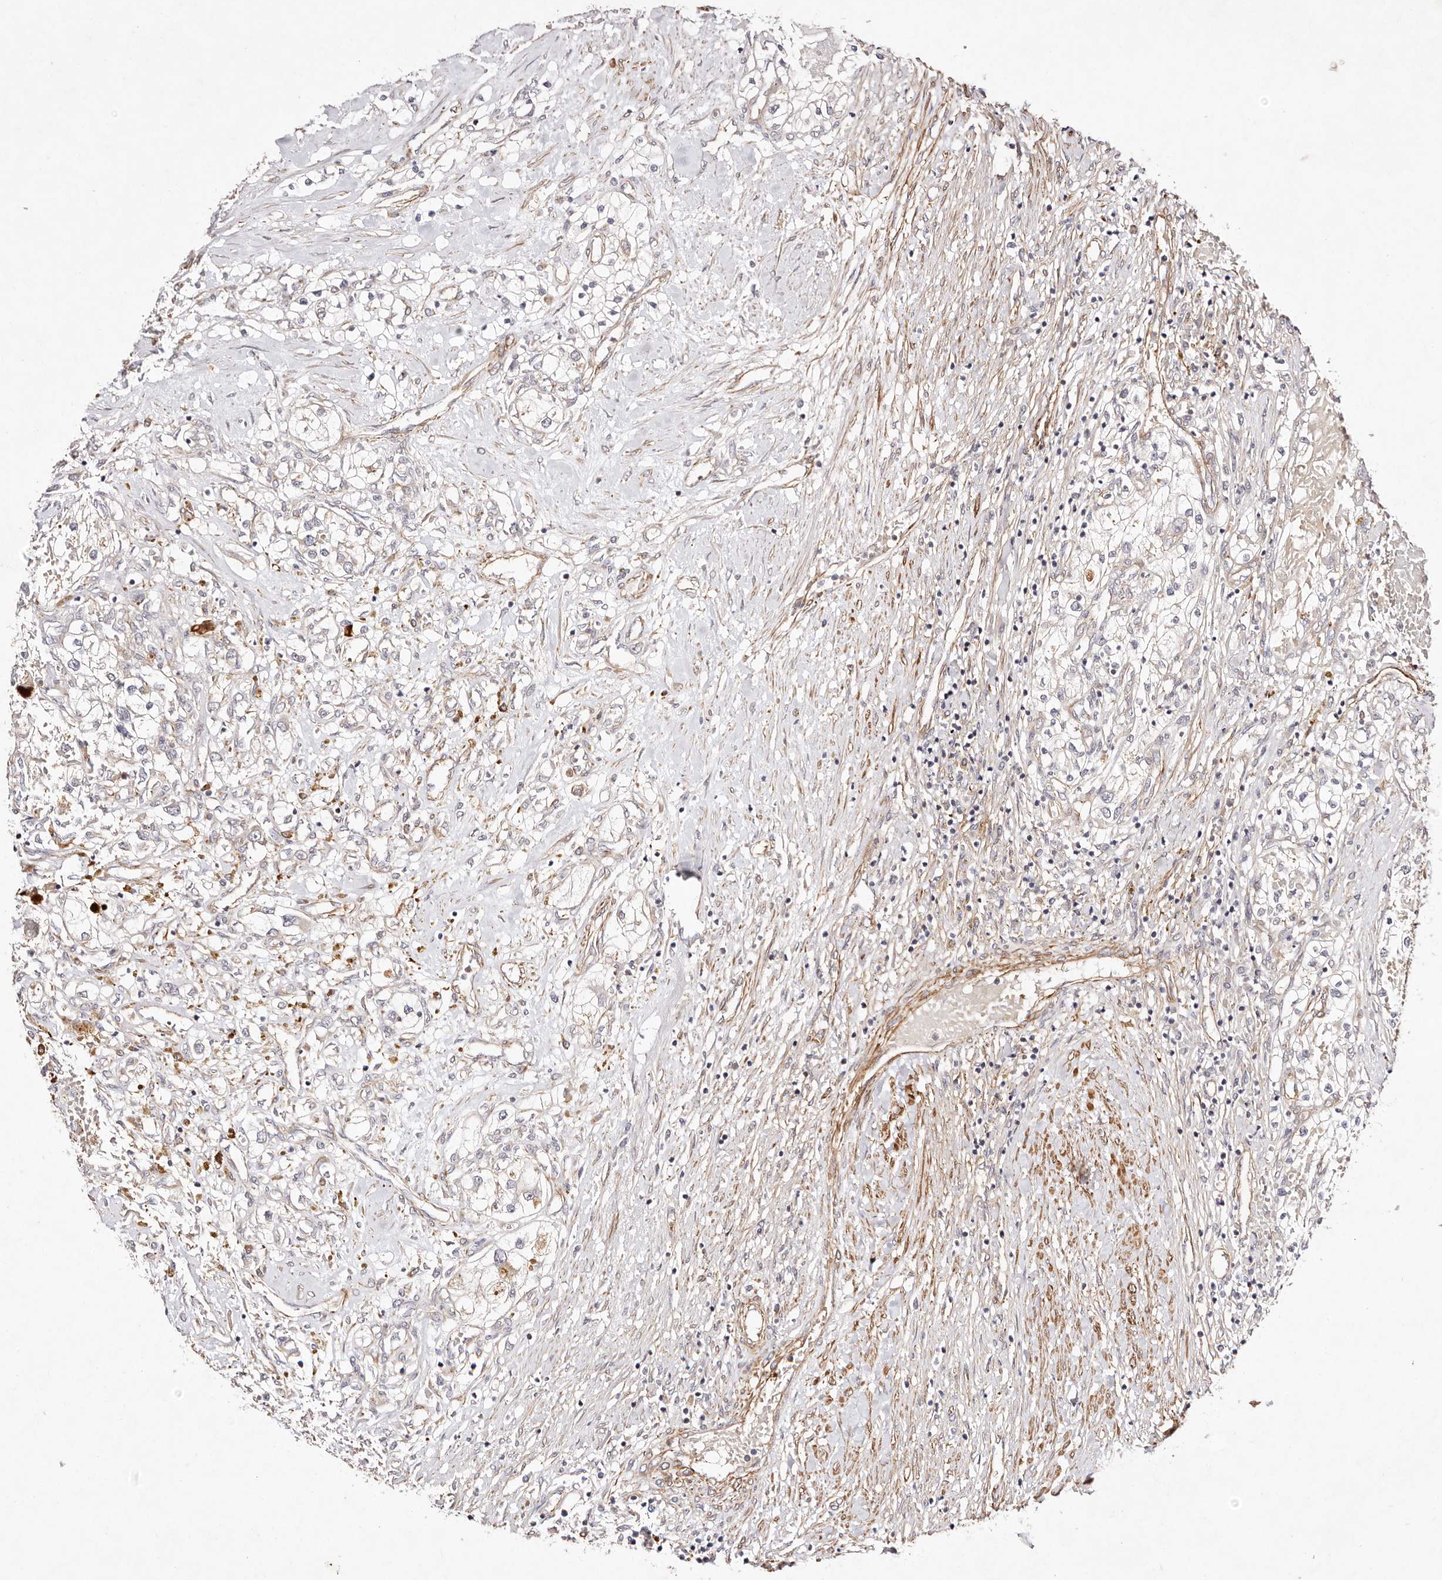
{"staining": {"intensity": "negative", "quantity": "none", "location": "none"}, "tissue": "renal cancer", "cell_type": "Tumor cells", "image_type": "cancer", "snomed": [{"axis": "morphology", "description": "Normal tissue, NOS"}, {"axis": "morphology", "description": "Adenocarcinoma, NOS"}, {"axis": "topography", "description": "Kidney"}], "caption": "The histopathology image shows no significant positivity in tumor cells of renal adenocarcinoma.", "gene": "MTMR11", "patient": {"sex": "male", "age": 68}}